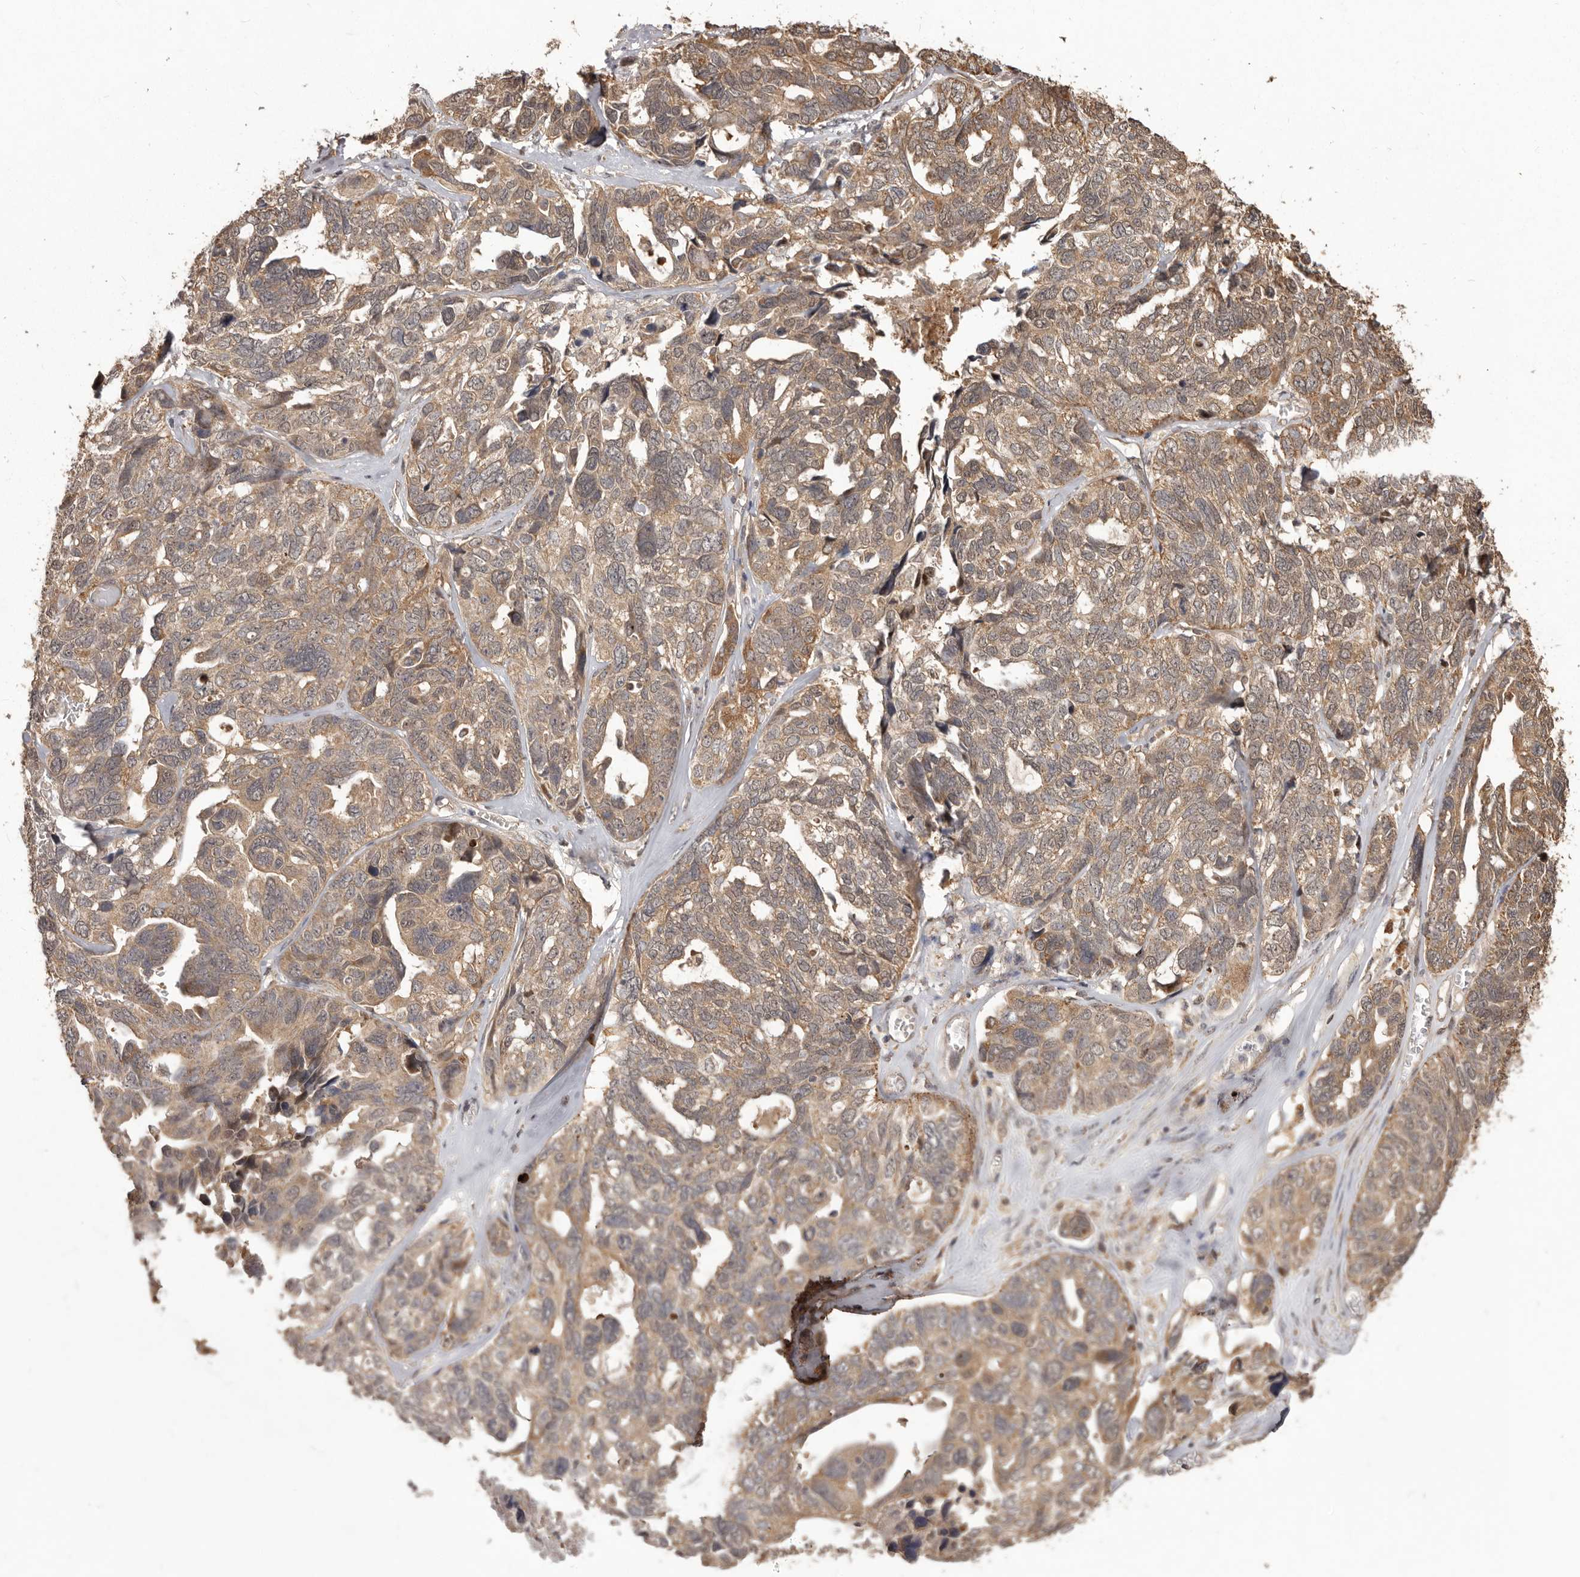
{"staining": {"intensity": "moderate", "quantity": ">75%", "location": "cytoplasmic/membranous"}, "tissue": "ovarian cancer", "cell_type": "Tumor cells", "image_type": "cancer", "snomed": [{"axis": "morphology", "description": "Cystadenocarcinoma, serous, NOS"}, {"axis": "topography", "description": "Ovary"}], "caption": "Immunohistochemical staining of human ovarian cancer (serous cystadenocarcinoma) demonstrates medium levels of moderate cytoplasmic/membranous staining in approximately >75% of tumor cells. The staining was performed using DAB (3,3'-diaminobenzidine), with brown indicating positive protein expression. Nuclei are stained blue with hematoxylin.", "gene": "MTO1", "patient": {"sex": "female", "age": 79}}